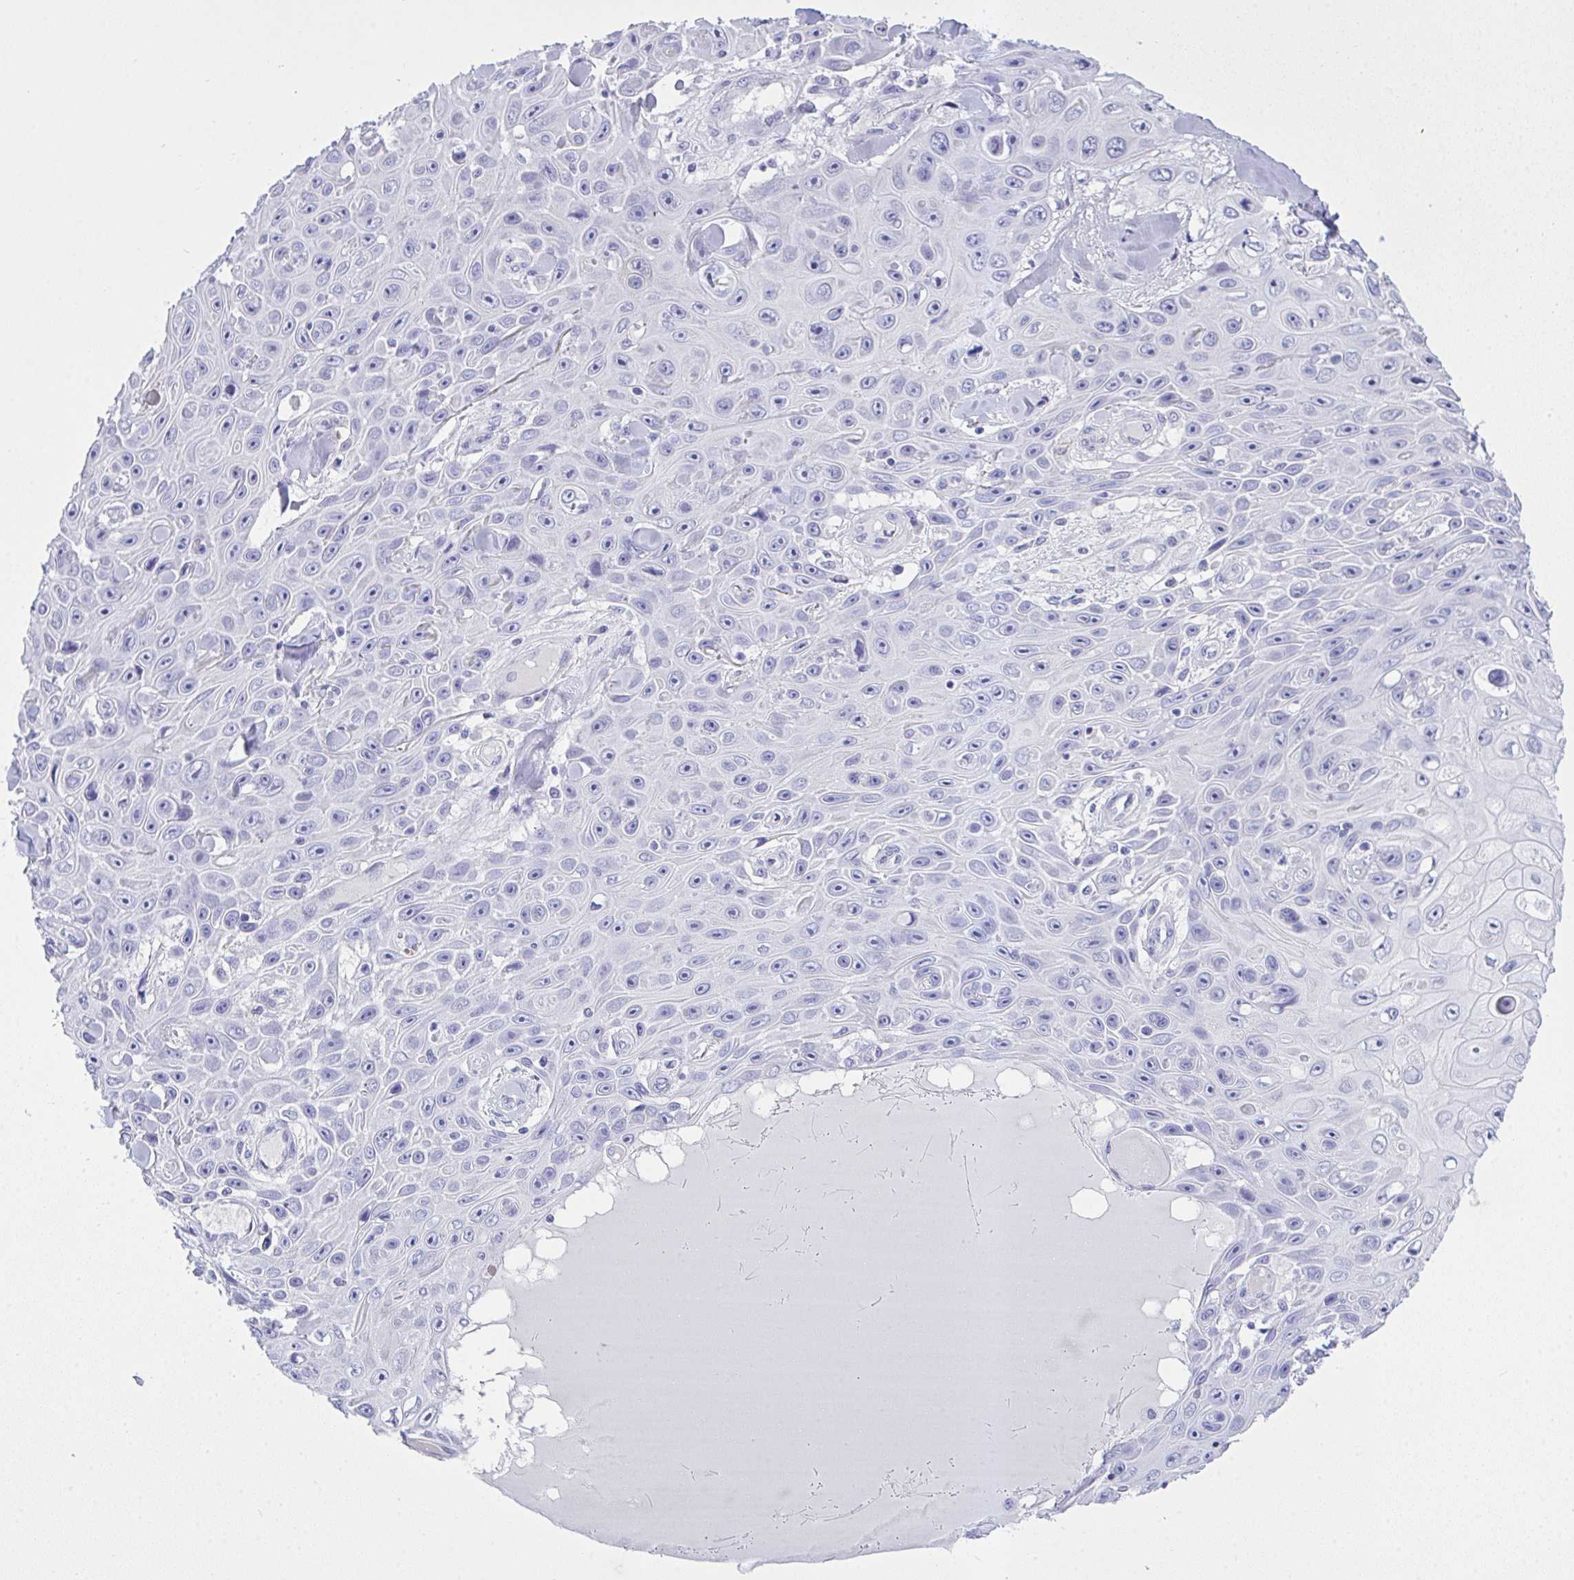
{"staining": {"intensity": "negative", "quantity": "none", "location": "none"}, "tissue": "skin cancer", "cell_type": "Tumor cells", "image_type": "cancer", "snomed": [{"axis": "morphology", "description": "Squamous cell carcinoma, NOS"}, {"axis": "topography", "description": "Skin"}], "caption": "DAB immunohistochemical staining of skin cancer (squamous cell carcinoma) reveals no significant staining in tumor cells.", "gene": "AKR1D1", "patient": {"sex": "male", "age": 82}}